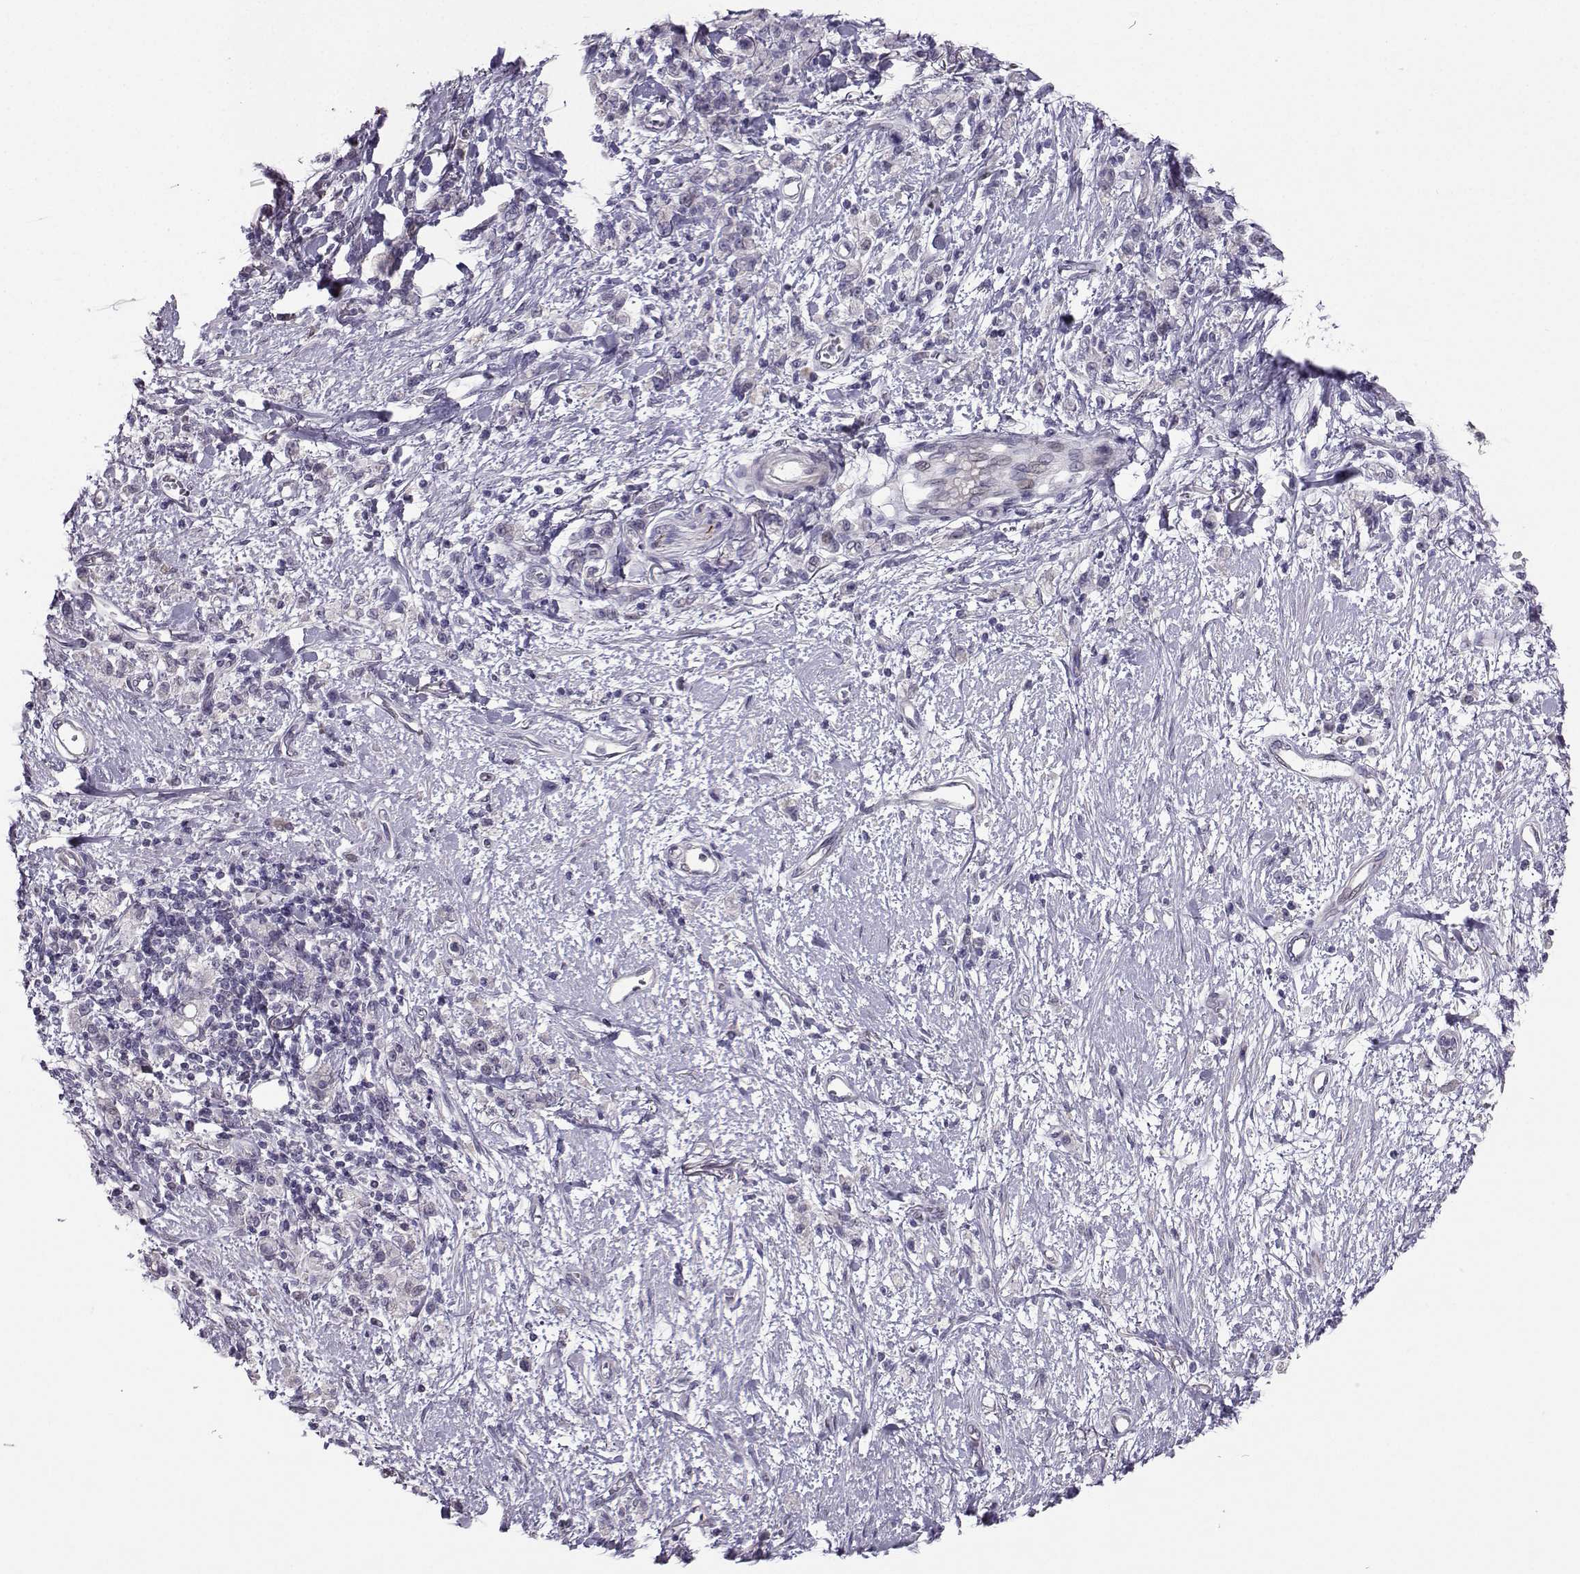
{"staining": {"intensity": "weak", "quantity": "<25%", "location": "cytoplasmic/membranous"}, "tissue": "stomach cancer", "cell_type": "Tumor cells", "image_type": "cancer", "snomed": [{"axis": "morphology", "description": "Adenocarcinoma, NOS"}, {"axis": "topography", "description": "Stomach"}], "caption": "Immunohistochemistry histopathology image of neoplastic tissue: stomach cancer (adenocarcinoma) stained with DAB (3,3'-diaminobenzidine) demonstrates no significant protein expression in tumor cells. (DAB IHC with hematoxylin counter stain).", "gene": "CARTPT", "patient": {"sex": "male", "age": 77}}